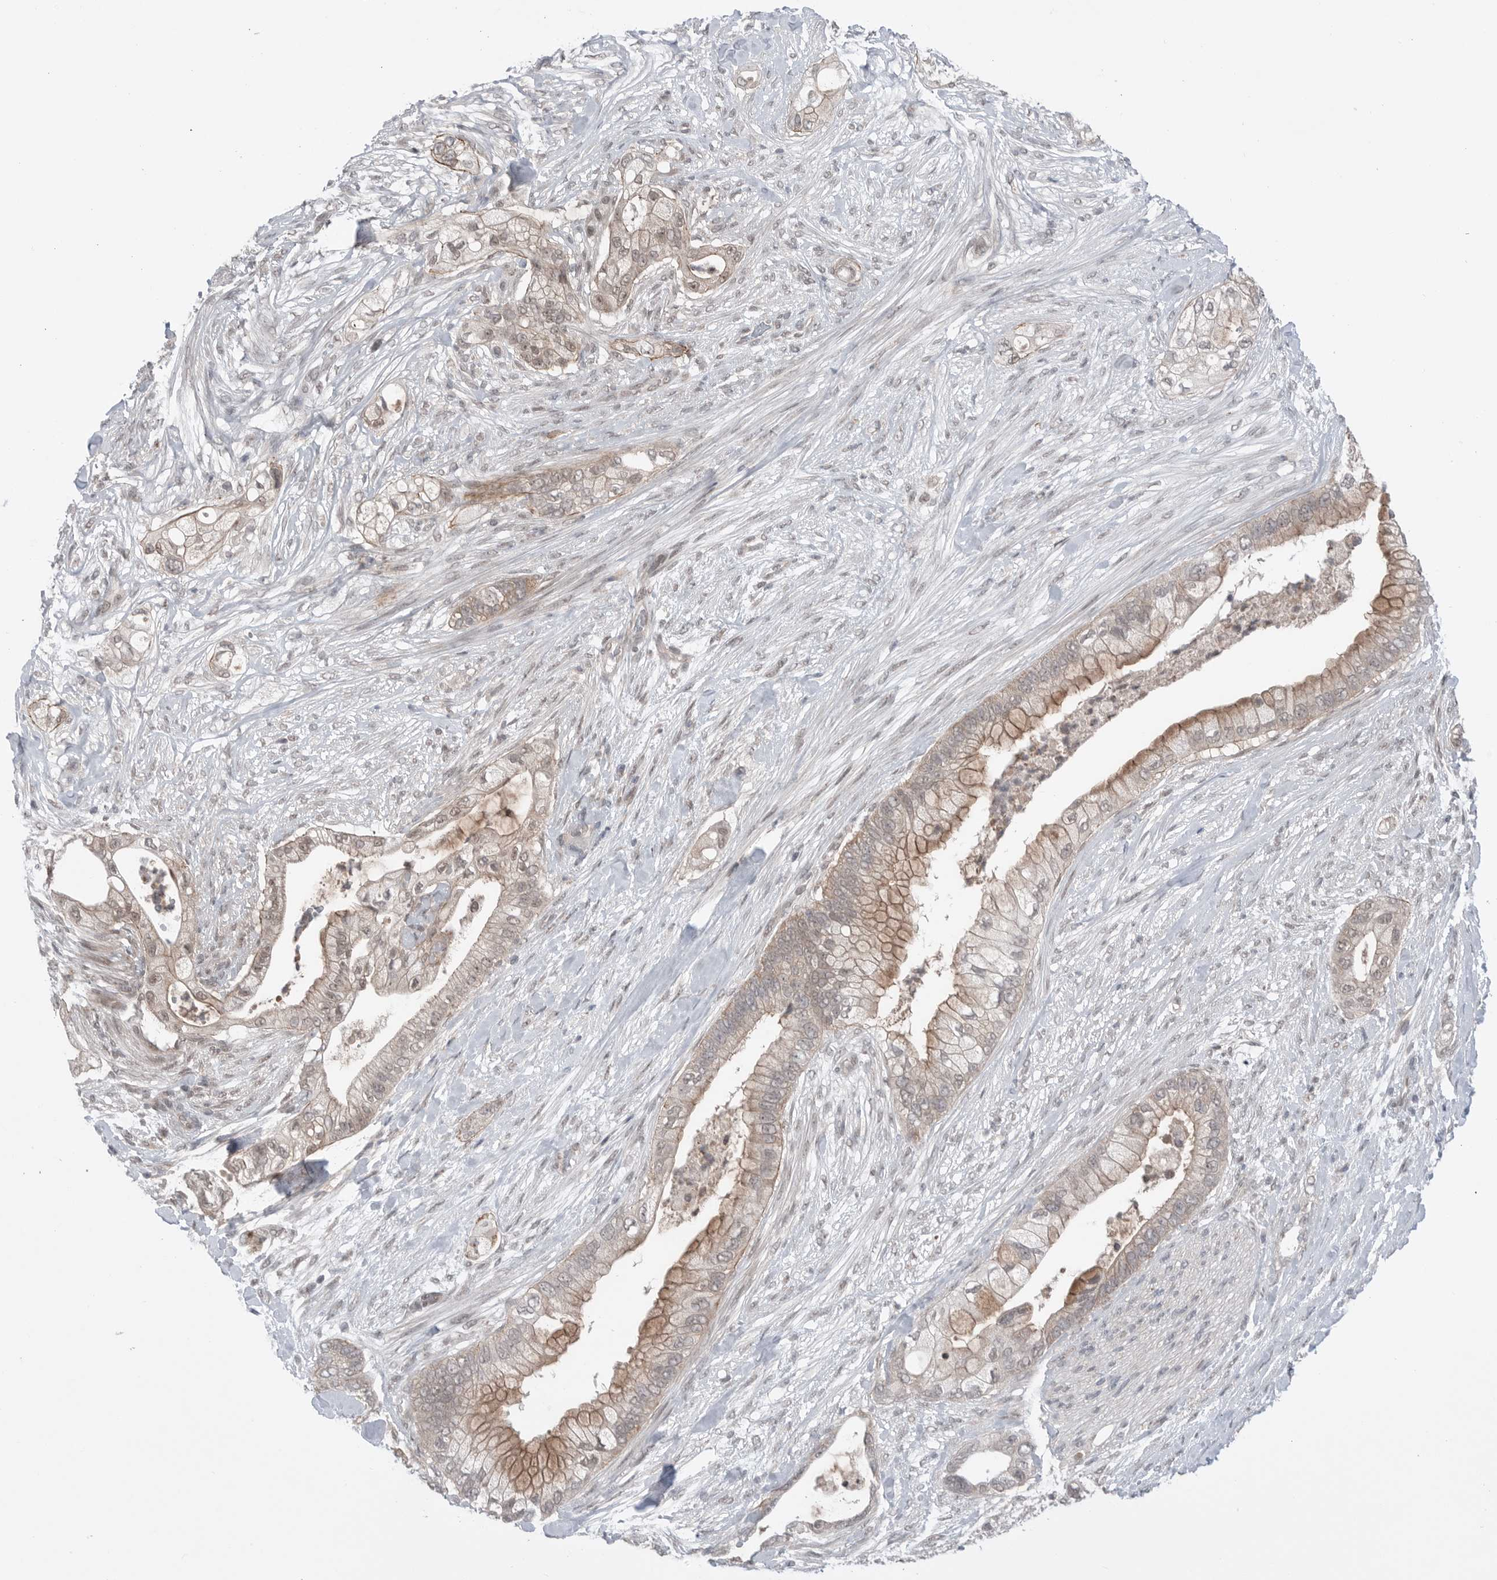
{"staining": {"intensity": "weak", "quantity": "25%-75%", "location": "cytoplasmic/membranous,nuclear"}, "tissue": "pancreatic cancer", "cell_type": "Tumor cells", "image_type": "cancer", "snomed": [{"axis": "morphology", "description": "Adenocarcinoma, NOS"}, {"axis": "topography", "description": "Pancreas"}], "caption": "Immunohistochemistry staining of pancreatic adenocarcinoma, which shows low levels of weak cytoplasmic/membranous and nuclear positivity in approximately 25%-75% of tumor cells indicating weak cytoplasmic/membranous and nuclear protein staining. The staining was performed using DAB (brown) for protein detection and nuclei were counterstained in hematoxylin (blue).", "gene": "NTAQ1", "patient": {"sex": "male", "age": 53}}